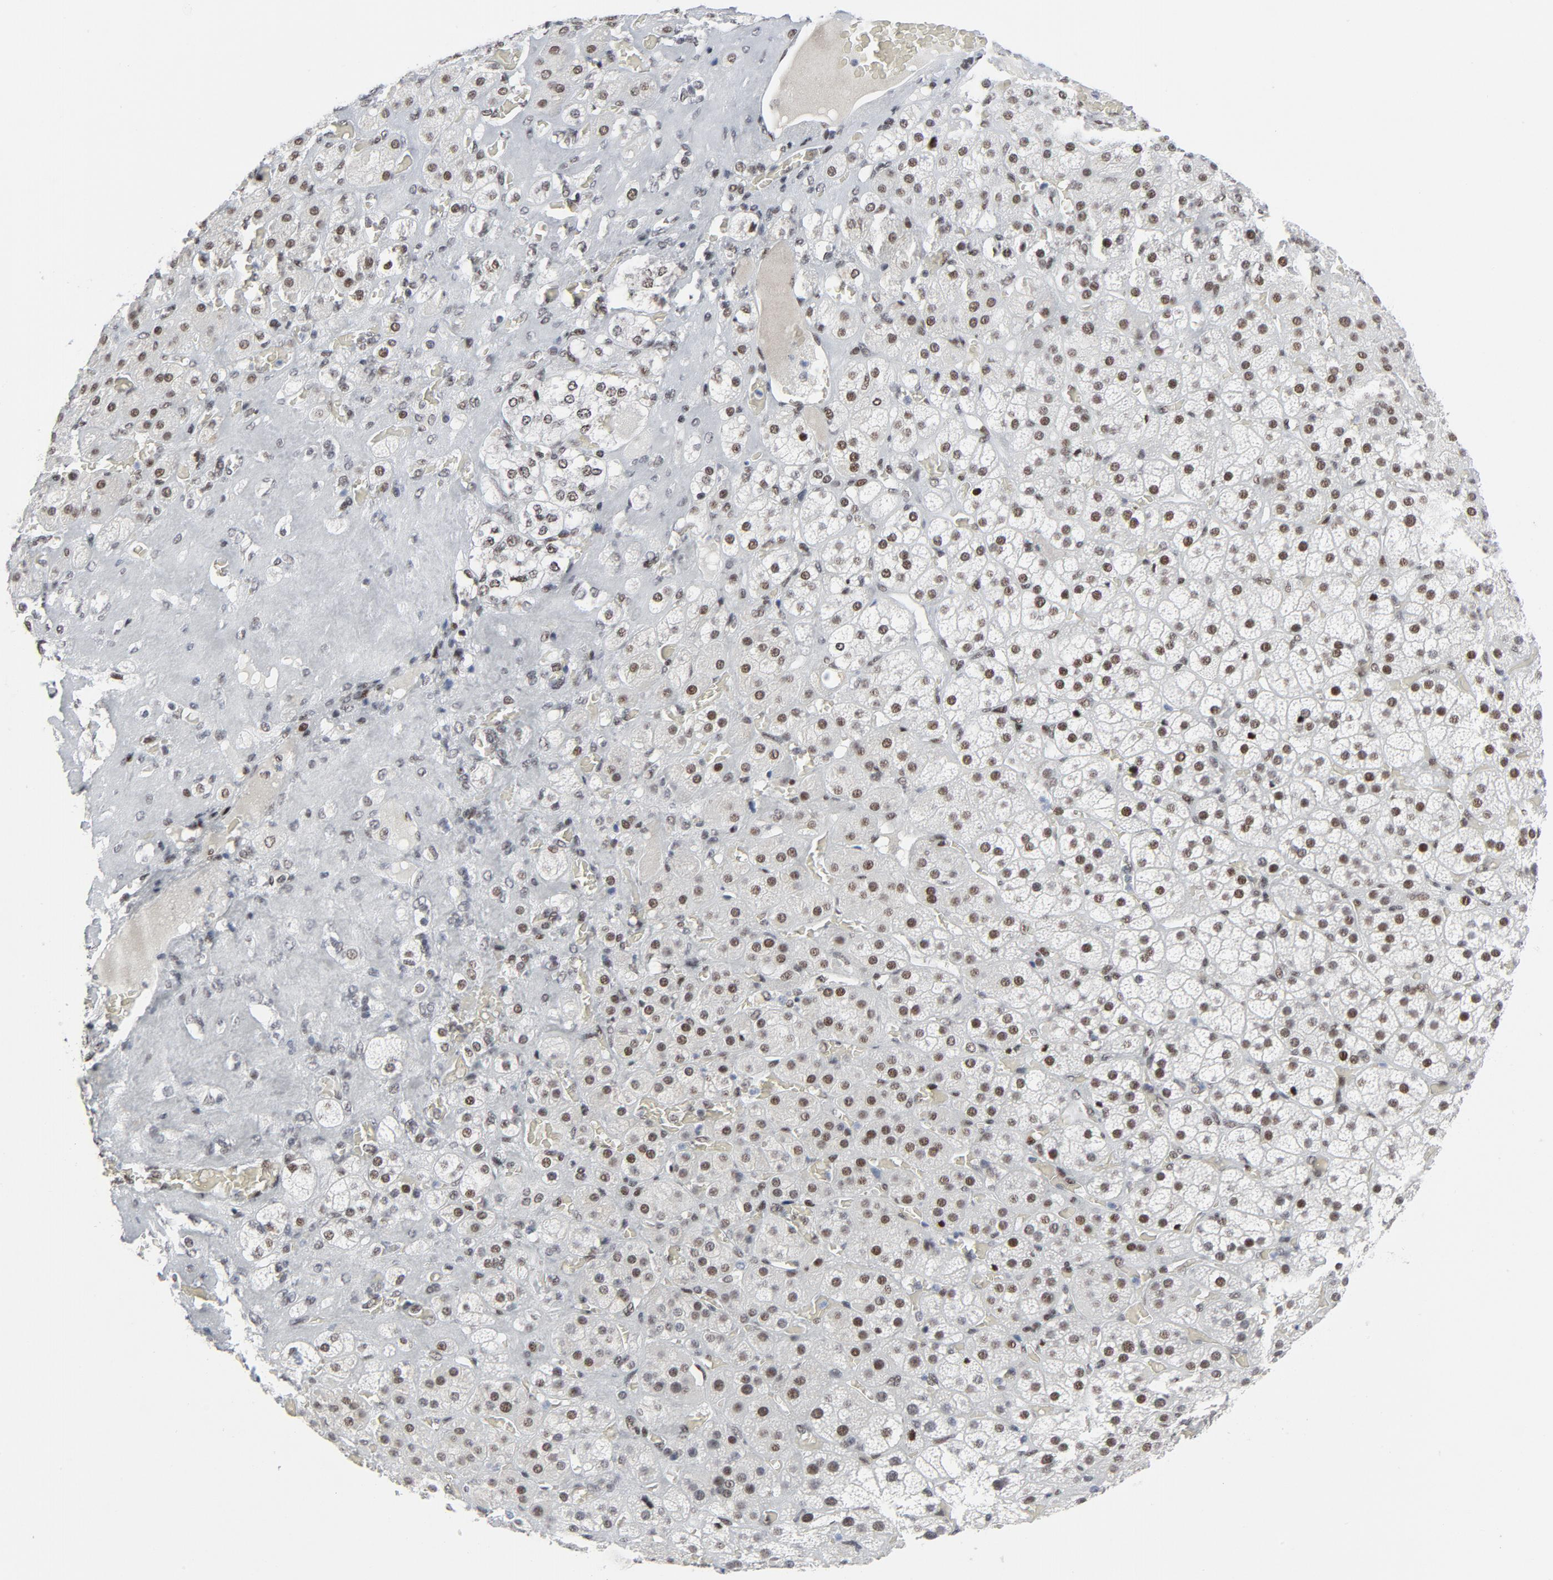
{"staining": {"intensity": "strong", "quantity": ">75%", "location": "nuclear"}, "tissue": "adrenal gland", "cell_type": "Glandular cells", "image_type": "normal", "snomed": [{"axis": "morphology", "description": "Normal tissue, NOS"}, {"axis": "topography", "description": "Adrenal gland"}], "caption": "This is an image of immunohistochemistry staining of unremarkable adrenal gland, which shows strong positivity in the nuclear of glandular cells.", "gene": "HSF1", "patient": {"sex": "female", "age": 71}}